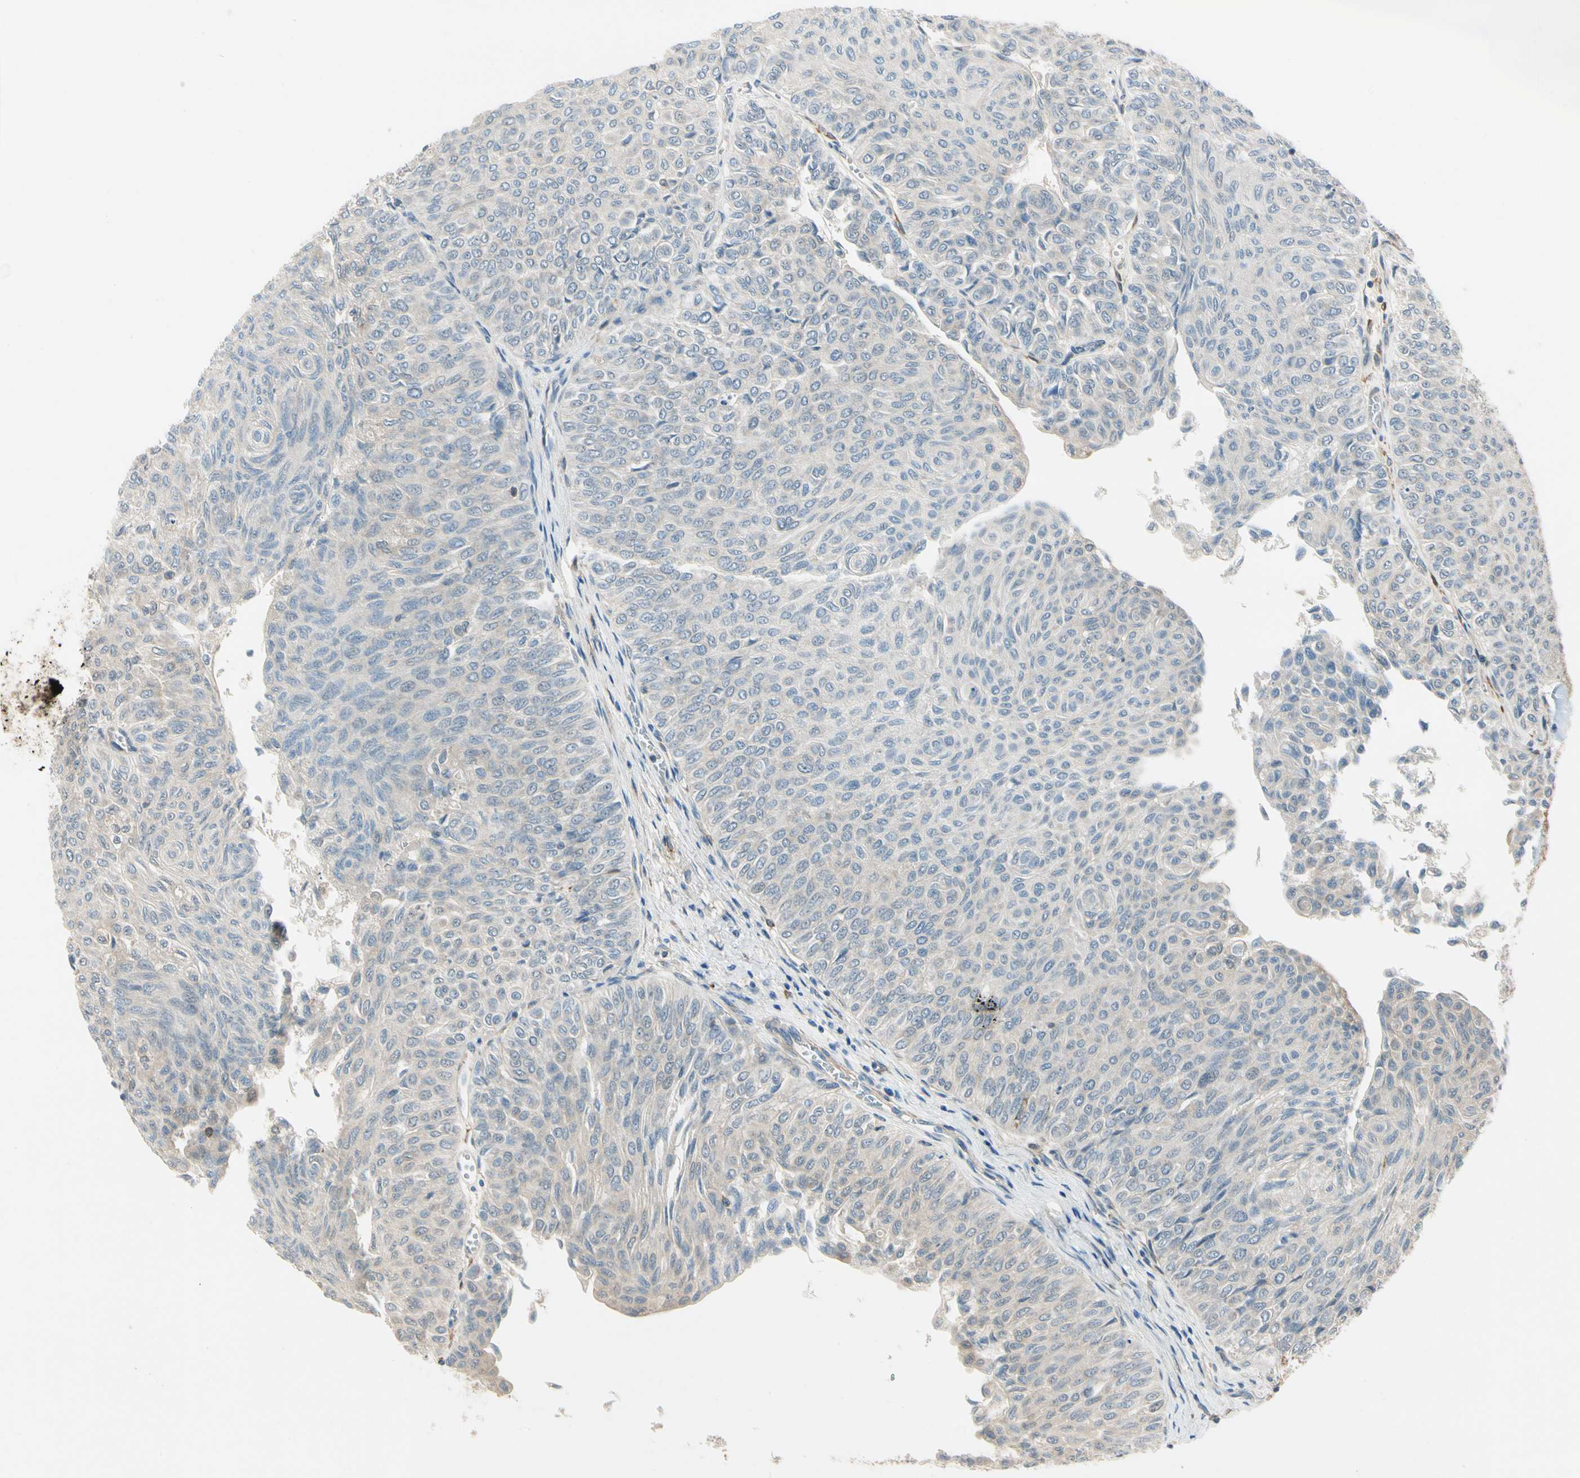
{"staining": {"intensity": "weak", "quantity": ">75%", "location": "cytoplasmic/membranous"}, "tissue": "urothelial cancer", "cell_type": "Tumor cells", "image_type": "cancer", "snomed": [{"axis": "morphology", "description": "Urothelial carcinoma, Low grade"}, {"axis": "topography", "description": "Urinary bladder"}], "caption": "Immunohistochemistry (DAB) staining of urothelial cancer displays weak cytoplasmic/membranous protein positivity in about >75% of tumor cells.", "gene": "WIPI1", "patient": {"sex": "male", "age": 78}}